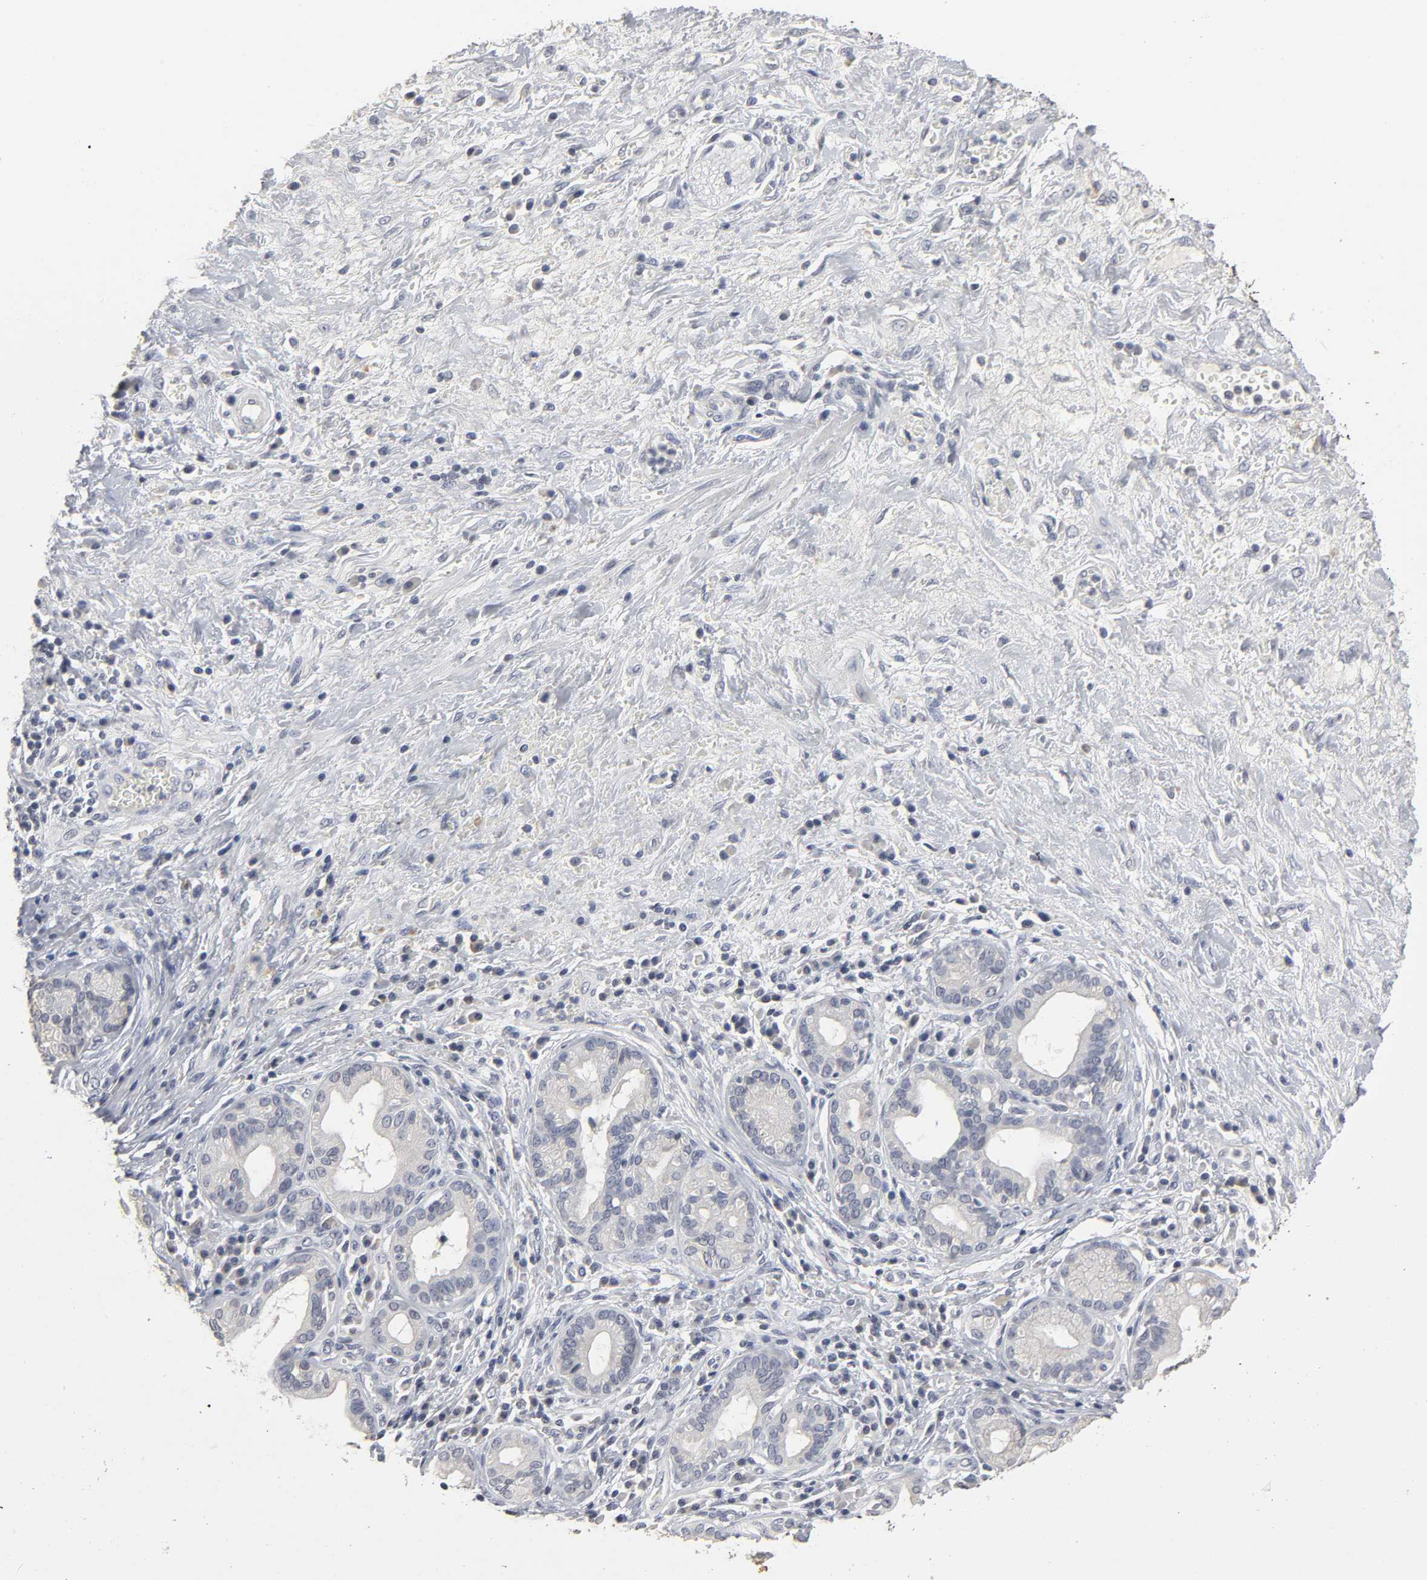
{"staining": {"intensity": "negative", "quantity": "none", "location": "none"}, "tissue": "pancreatic cancer", "cell_type": "Tumor cells", "image_type": "cancer", "snomed": [{"axis": "morphology", "description": "Adenocarcinoma, NOS"}, {"axis": "topography", "description": "Pancreas"}], "caption": "The histopathology image shows no significant expression in tumor cells of adenocarcinoma (pancreatic).", "gene": "TCAP", "patient": {"sex": "female", "age": 73}}